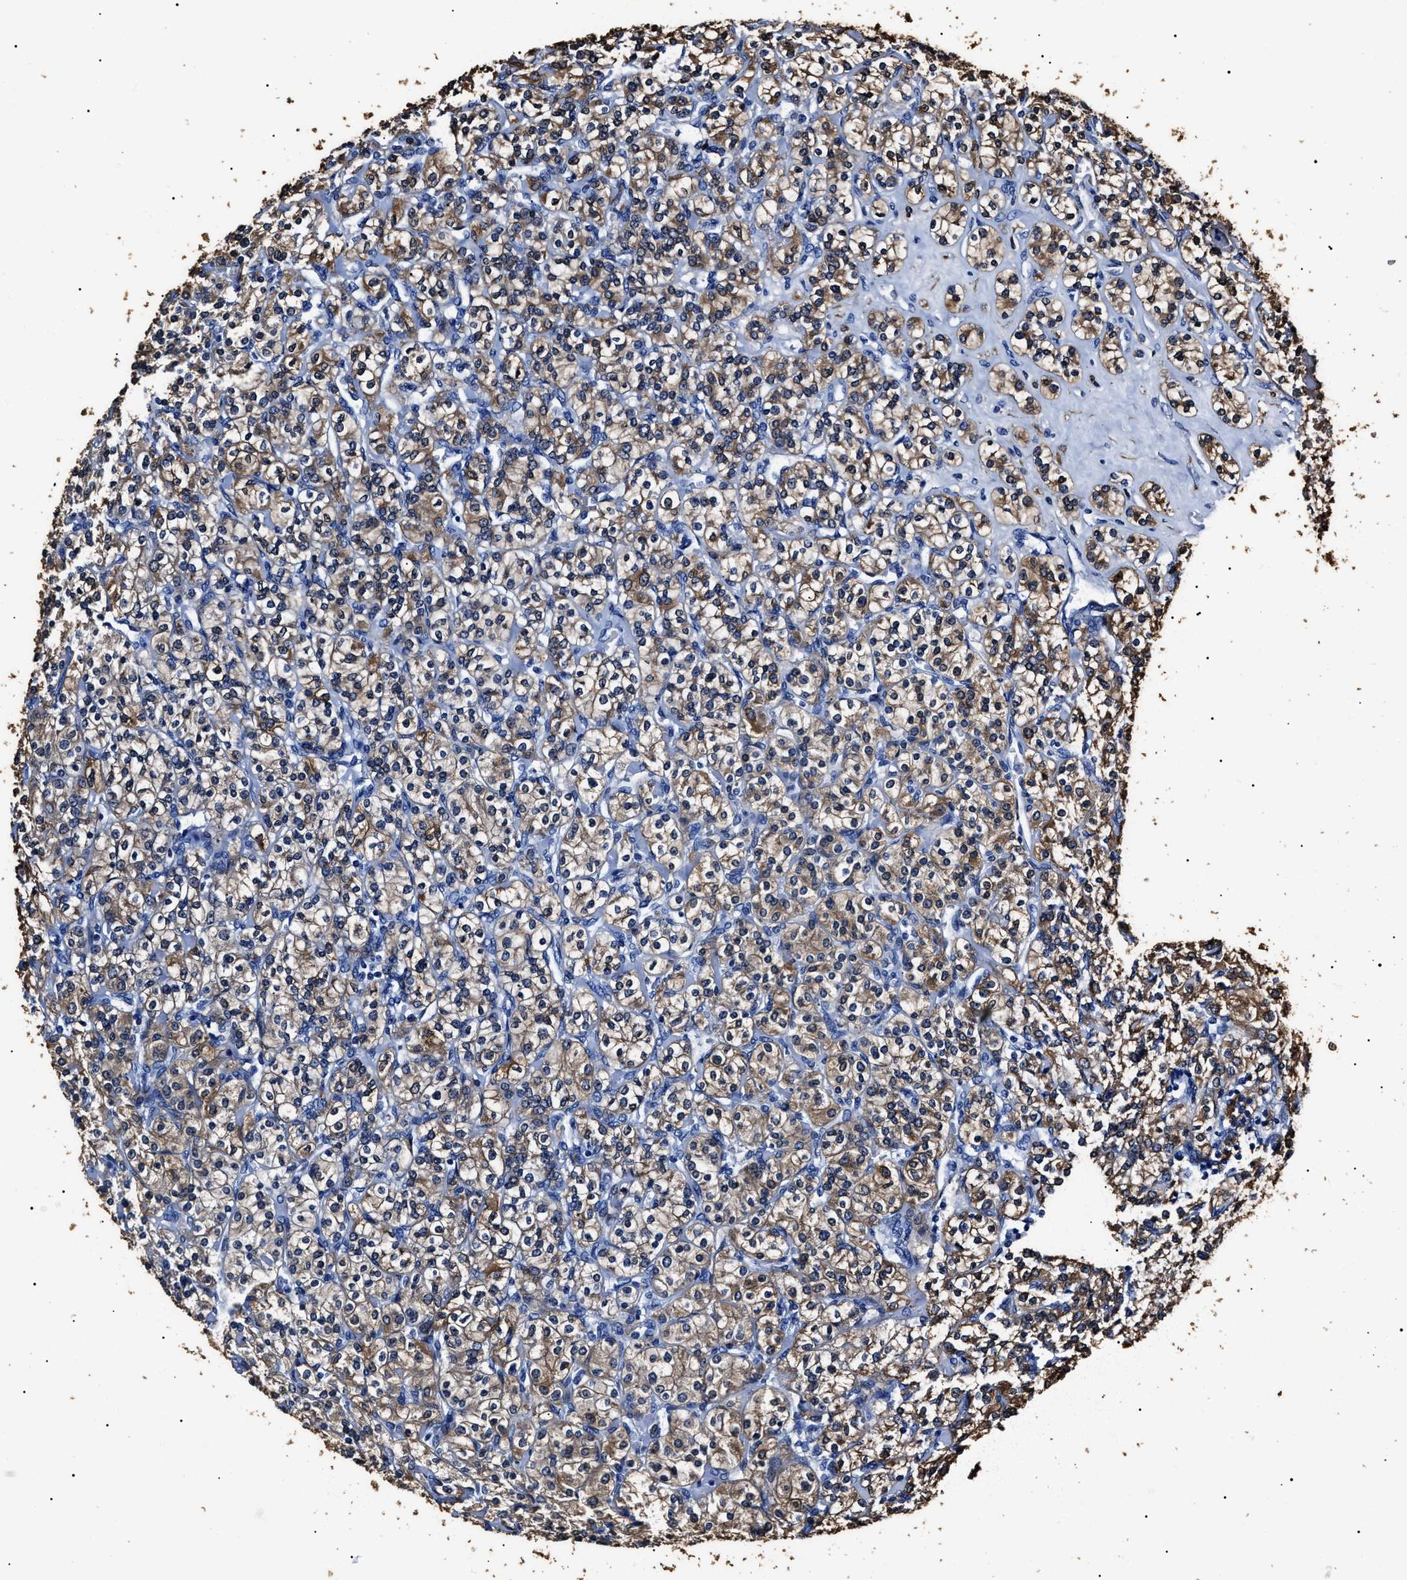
{"staining": {"intensity": "moderate", "quantity": ">75%", "location": "cytoplasmic/membranous"}, "tissue": "renal cancer", "cell_type": "Tumor cells", "image_type": "cancer", "snomed": [{"axis": "morphology", "description": "Adenocarcinoma, NOS"}, {"axis": "topography", "description": "Kidney"}], "caption": "This micrograph demonstrates IHC staining of adenocarcinoma (renal), with medium moderate cytoplasmic/membranous staining in about >75% of tumor cells.", "gene": "ALDH1A1", "patient": {"sex": "male", "age": 77}}